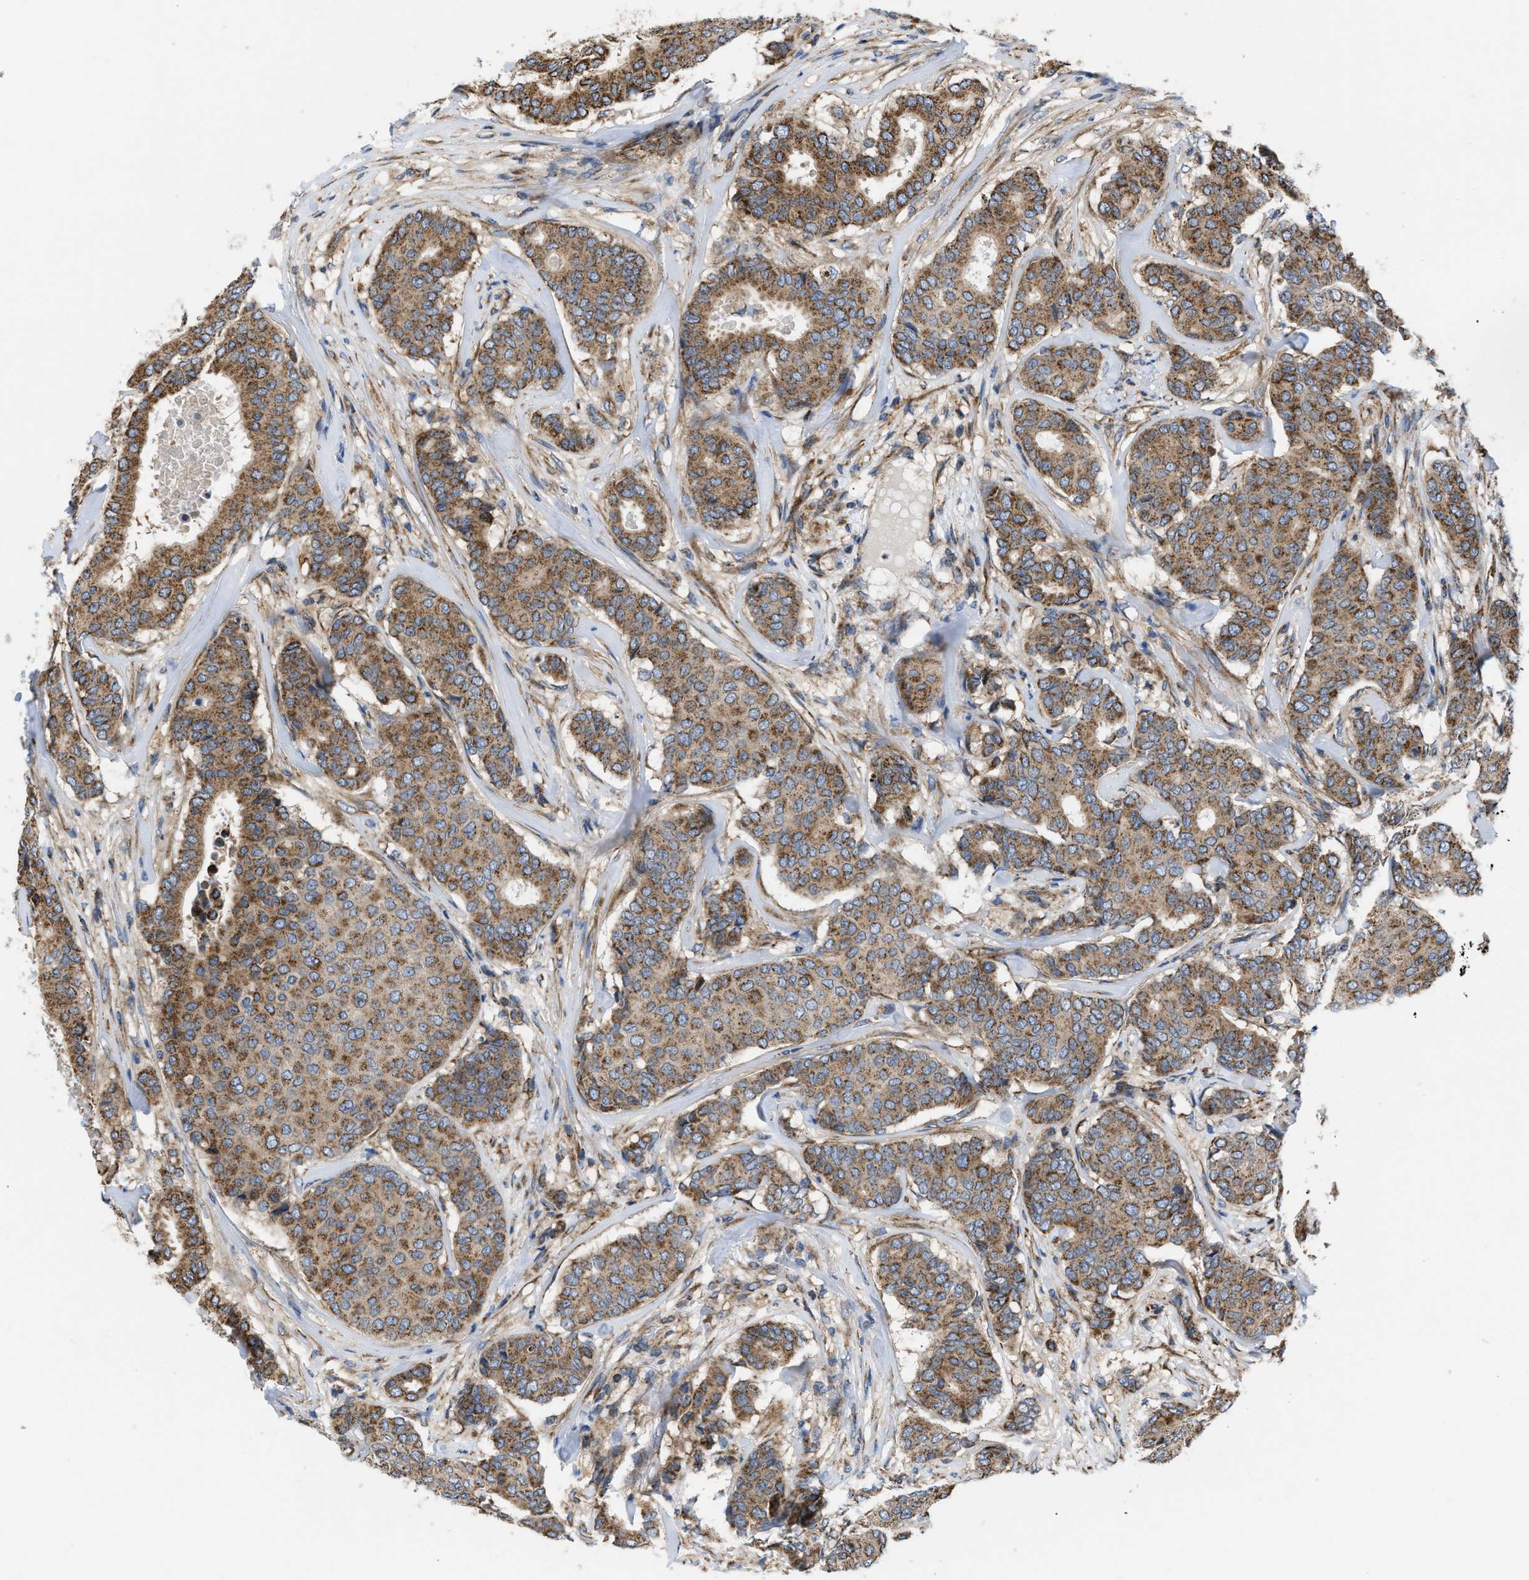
{"staining": {"intensity": "moderate", "quantity": ">75%", "location": "cytoplasmic/membranous"}, "tissue": "breast cancer", "cell_type": "Tumor cells", "image_type": "cancer", "snomed": [{"axis": "morphology", "description": "Duct carcinoma"}, {"axis": "topography", "description": "Breast"}], "caption": "This image exhibits immunohistochemistry staining of human invasive ductal carcinoma (breast), with medium moderate cytoplasmic/membranous positivity in approximately >75% of tumor cells.", "gene": "OPTN", "patient": {"sex": "female", "age": 75}}